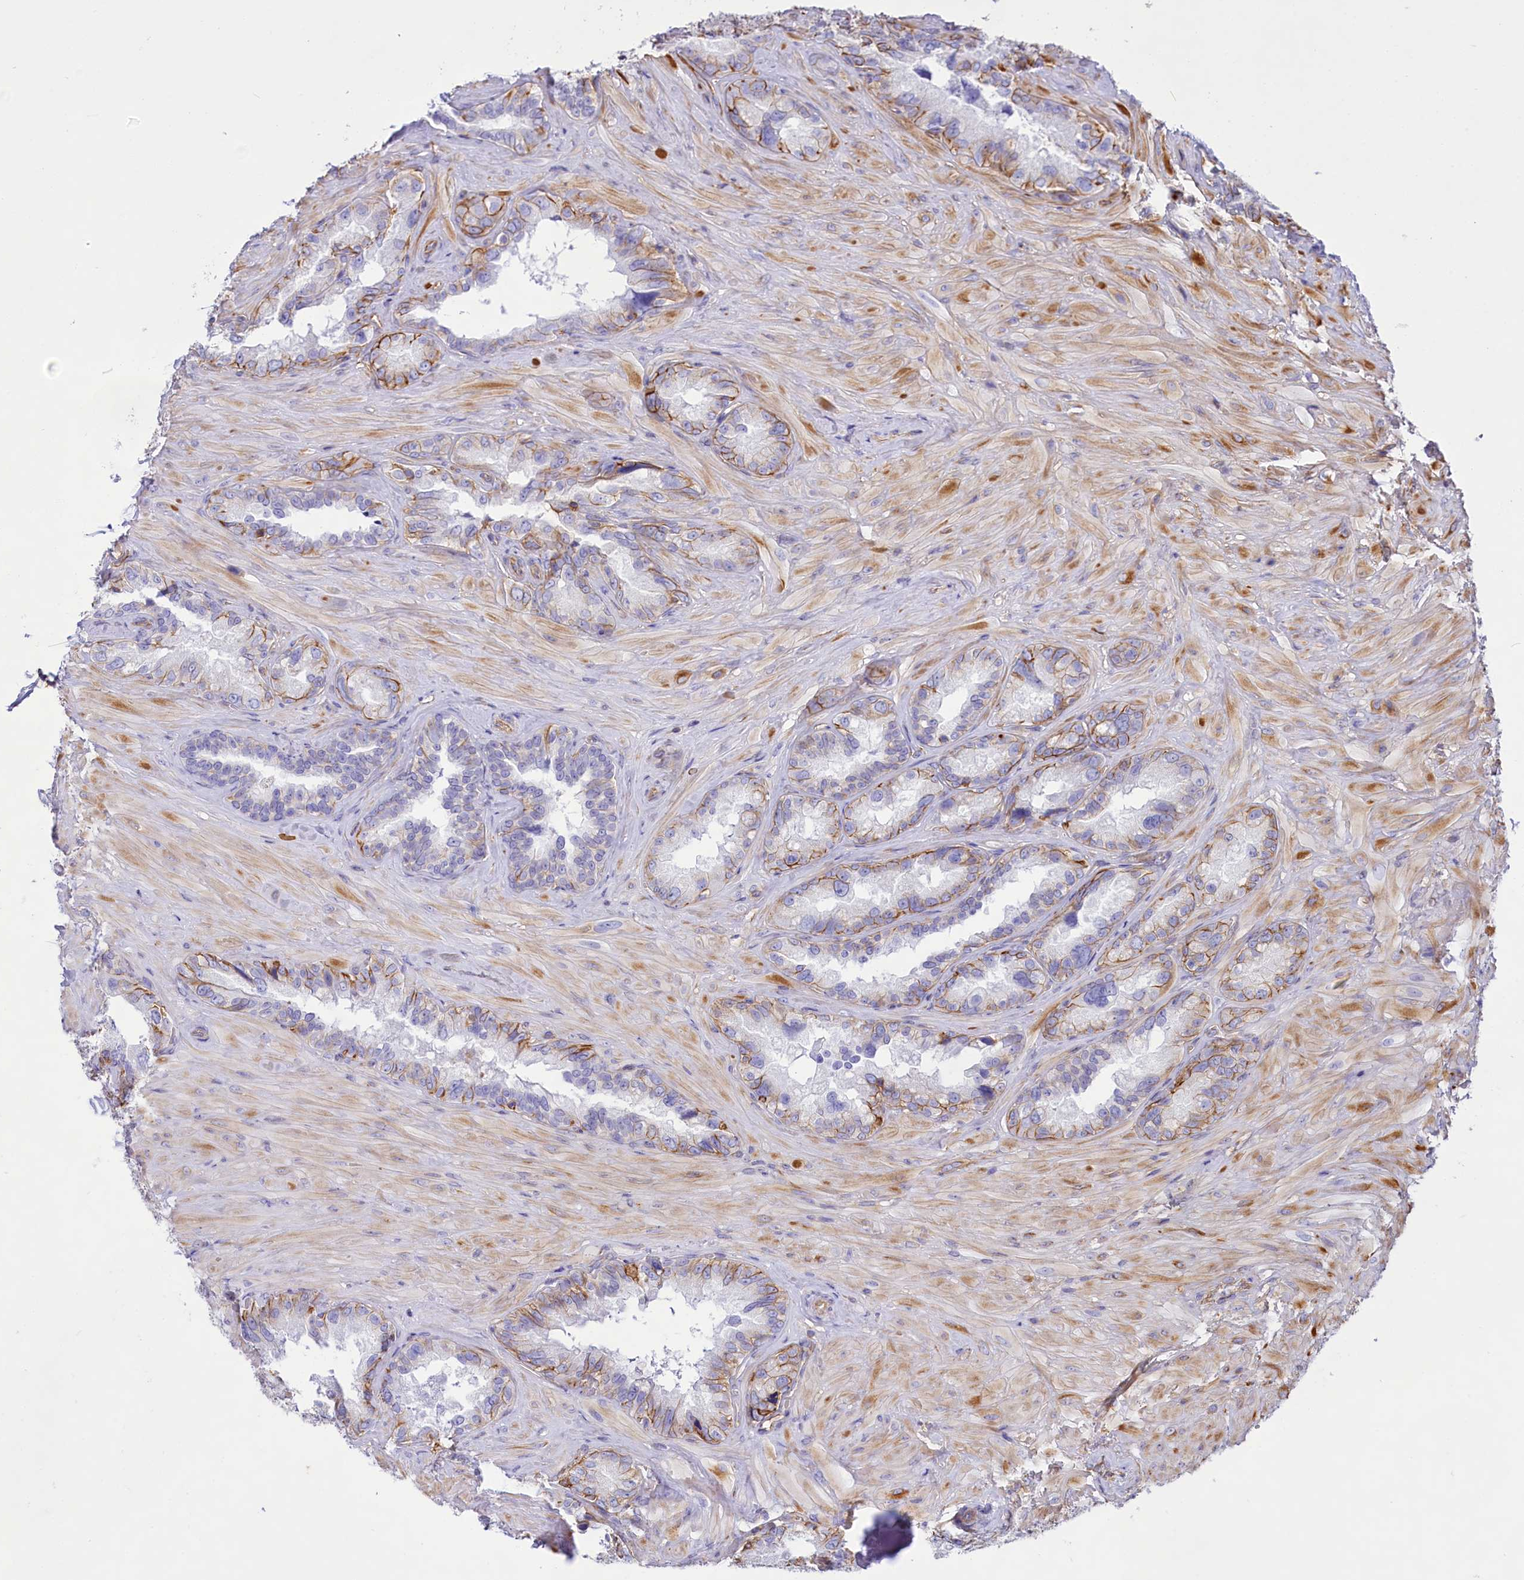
{"staining": {"intensity": "moderate", "quantity": "<25%", "location": "cytoplasmic/membranous"}, "tissue": "seminal vesicle", "cell_type": "Glandular cells", "image_type": "normal", "snomed": [{"axis": "morphology", "description": "Normal tissue, NOS"}, {"axis": "topography", "description": "Seminal veicle"}, {"axis": "topography", "description": "Peripheral nerve tissue"}], "caption": "This is a histology image of immunohistochemistry staining of benign seminal vesicle, which shows moderate staining in the cytoplasmic/membranous of glandular cells.", "gene": "CD99", "patient": {"sex": "male", "age": 67}}